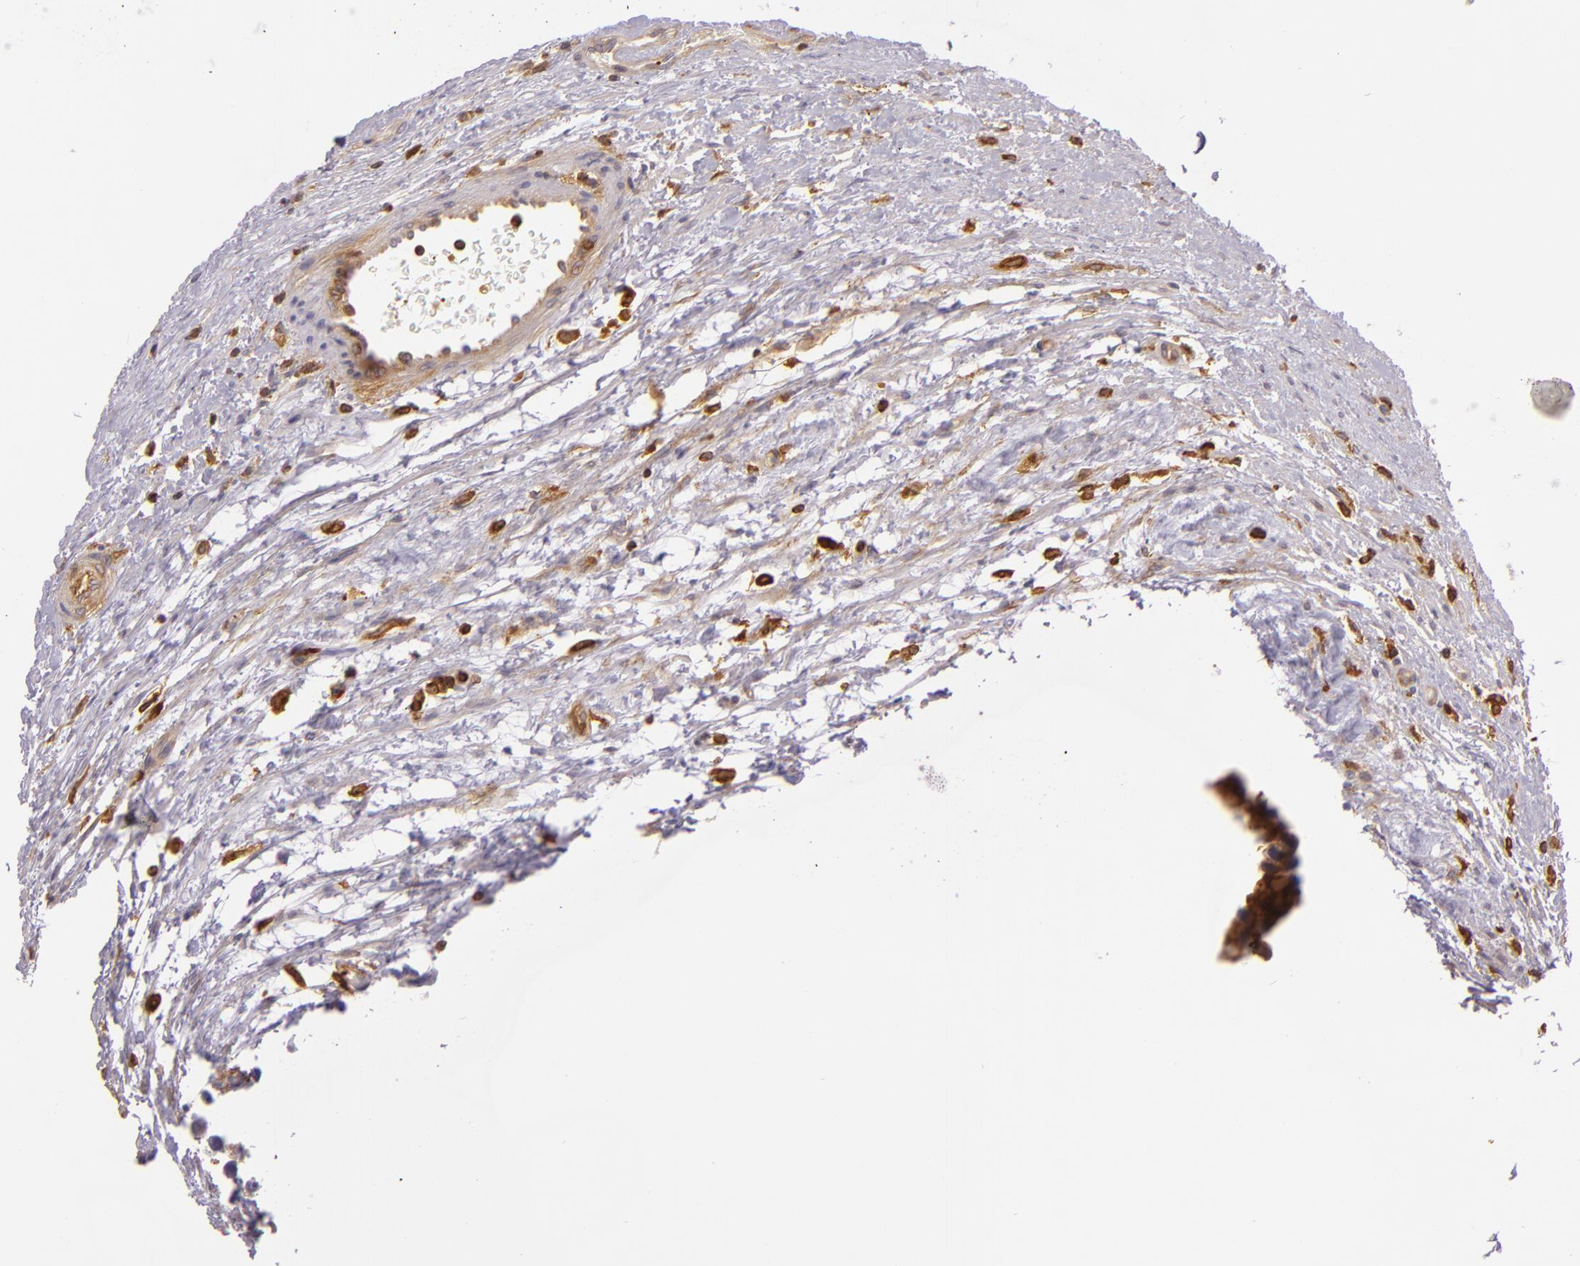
{"staining": {"intensity": "weak", "quantity": "25%-75%", "location": "cytoplasmic/membranous"}, "tissue": "testis cancer", "cell_type": "Tumor cells", "image_type": "cancer", "snomed": [{"axis": "morphology", "description": "Seminoma, NOS"}, {"axis": "topography", "description": "Testis"}], "caption": "Testis seminoma stained with IHC shows weak cytoplasmic/membranous staining in approximately 25%-75% of tumor cells.", "gene": "TLN1", "patient": {"sex": "male", "age": 43}}